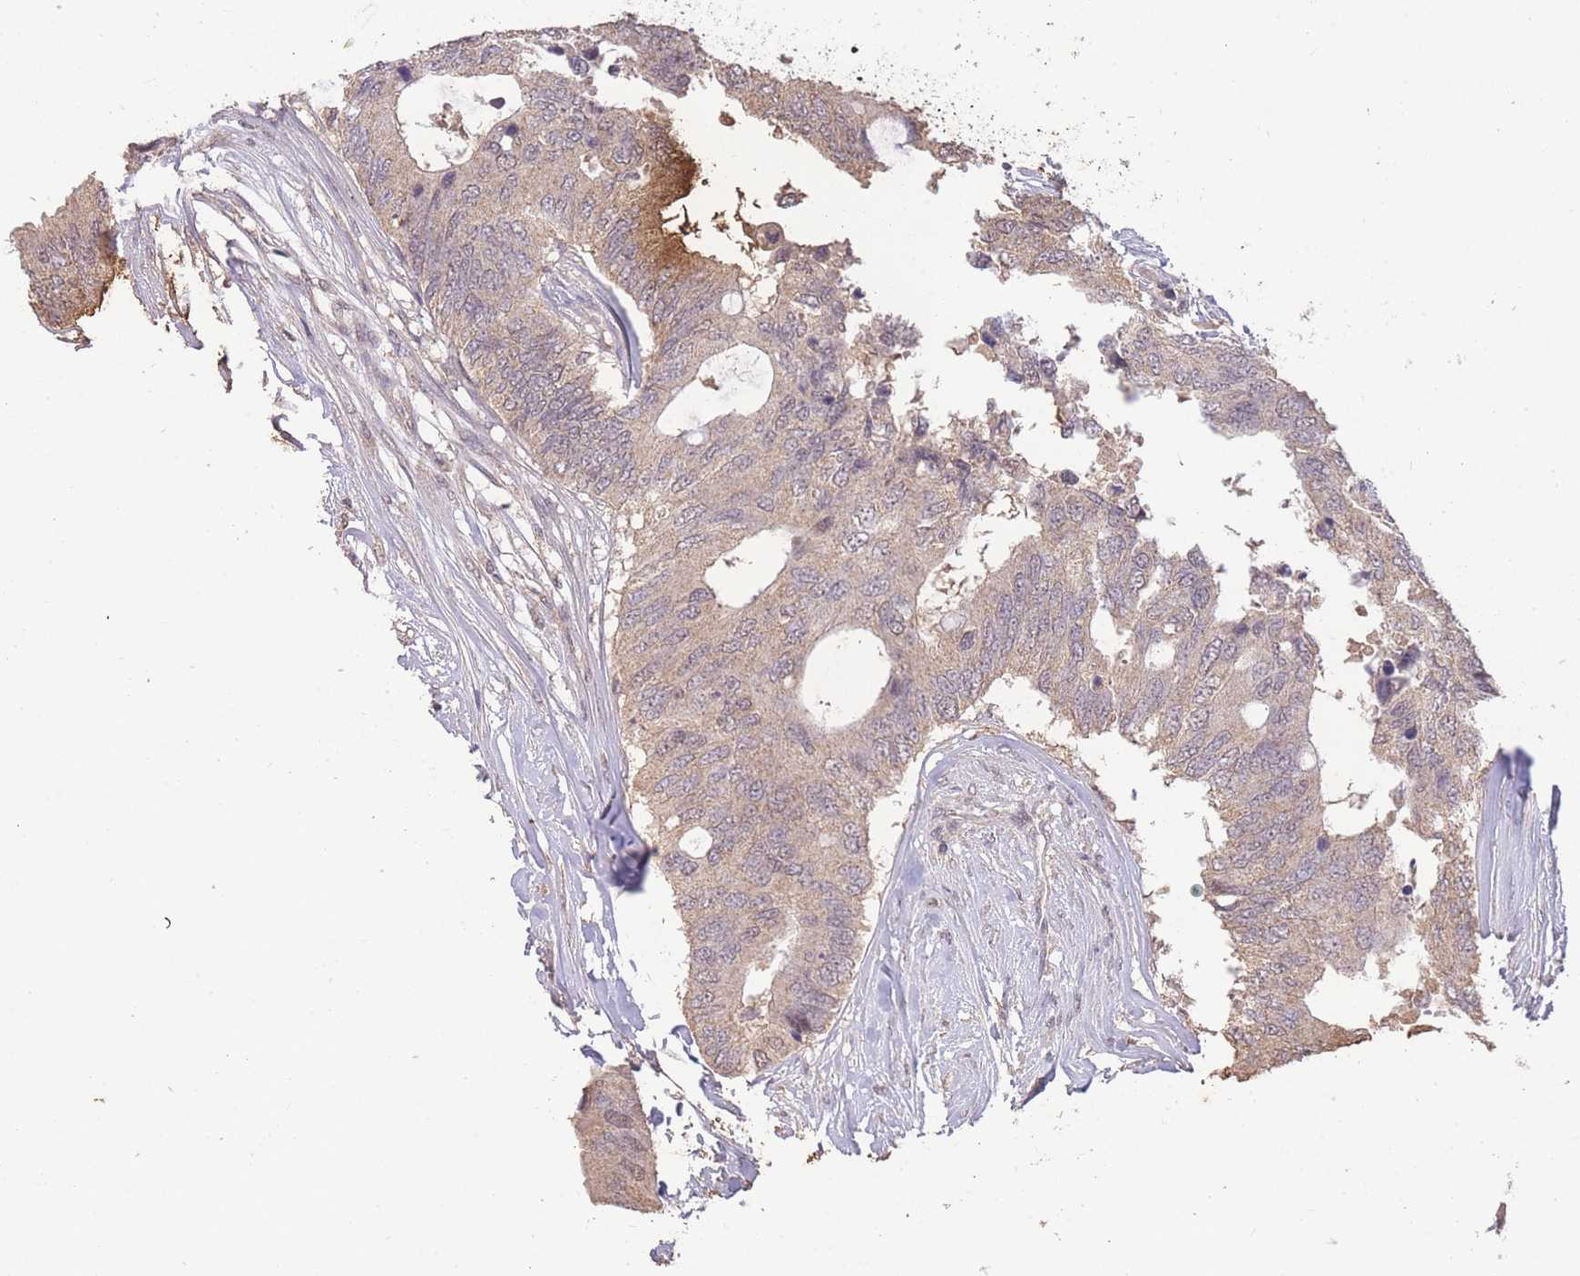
{"staining": {"intensity": "weak", "quantity": "25%-75%", "location": "nuclear"}, "tissue": "colorectal cancer", "cell_type": "Tumor cells", "image_type": "cancer", "snomed": [{"axis": "morphology", "description": "Adenocarcinoma, NOS"}, {"axis": "topography", "description": "Colon"}], "caption": "Colorectal adenocarcinoma stained for a protein demonstrates weak nuclear positivity in tumor cells. (IHC, brightfield microscopy, high magnification).", "gene": "RNF144B", "patient": {"sex": "male", "age": 71}}